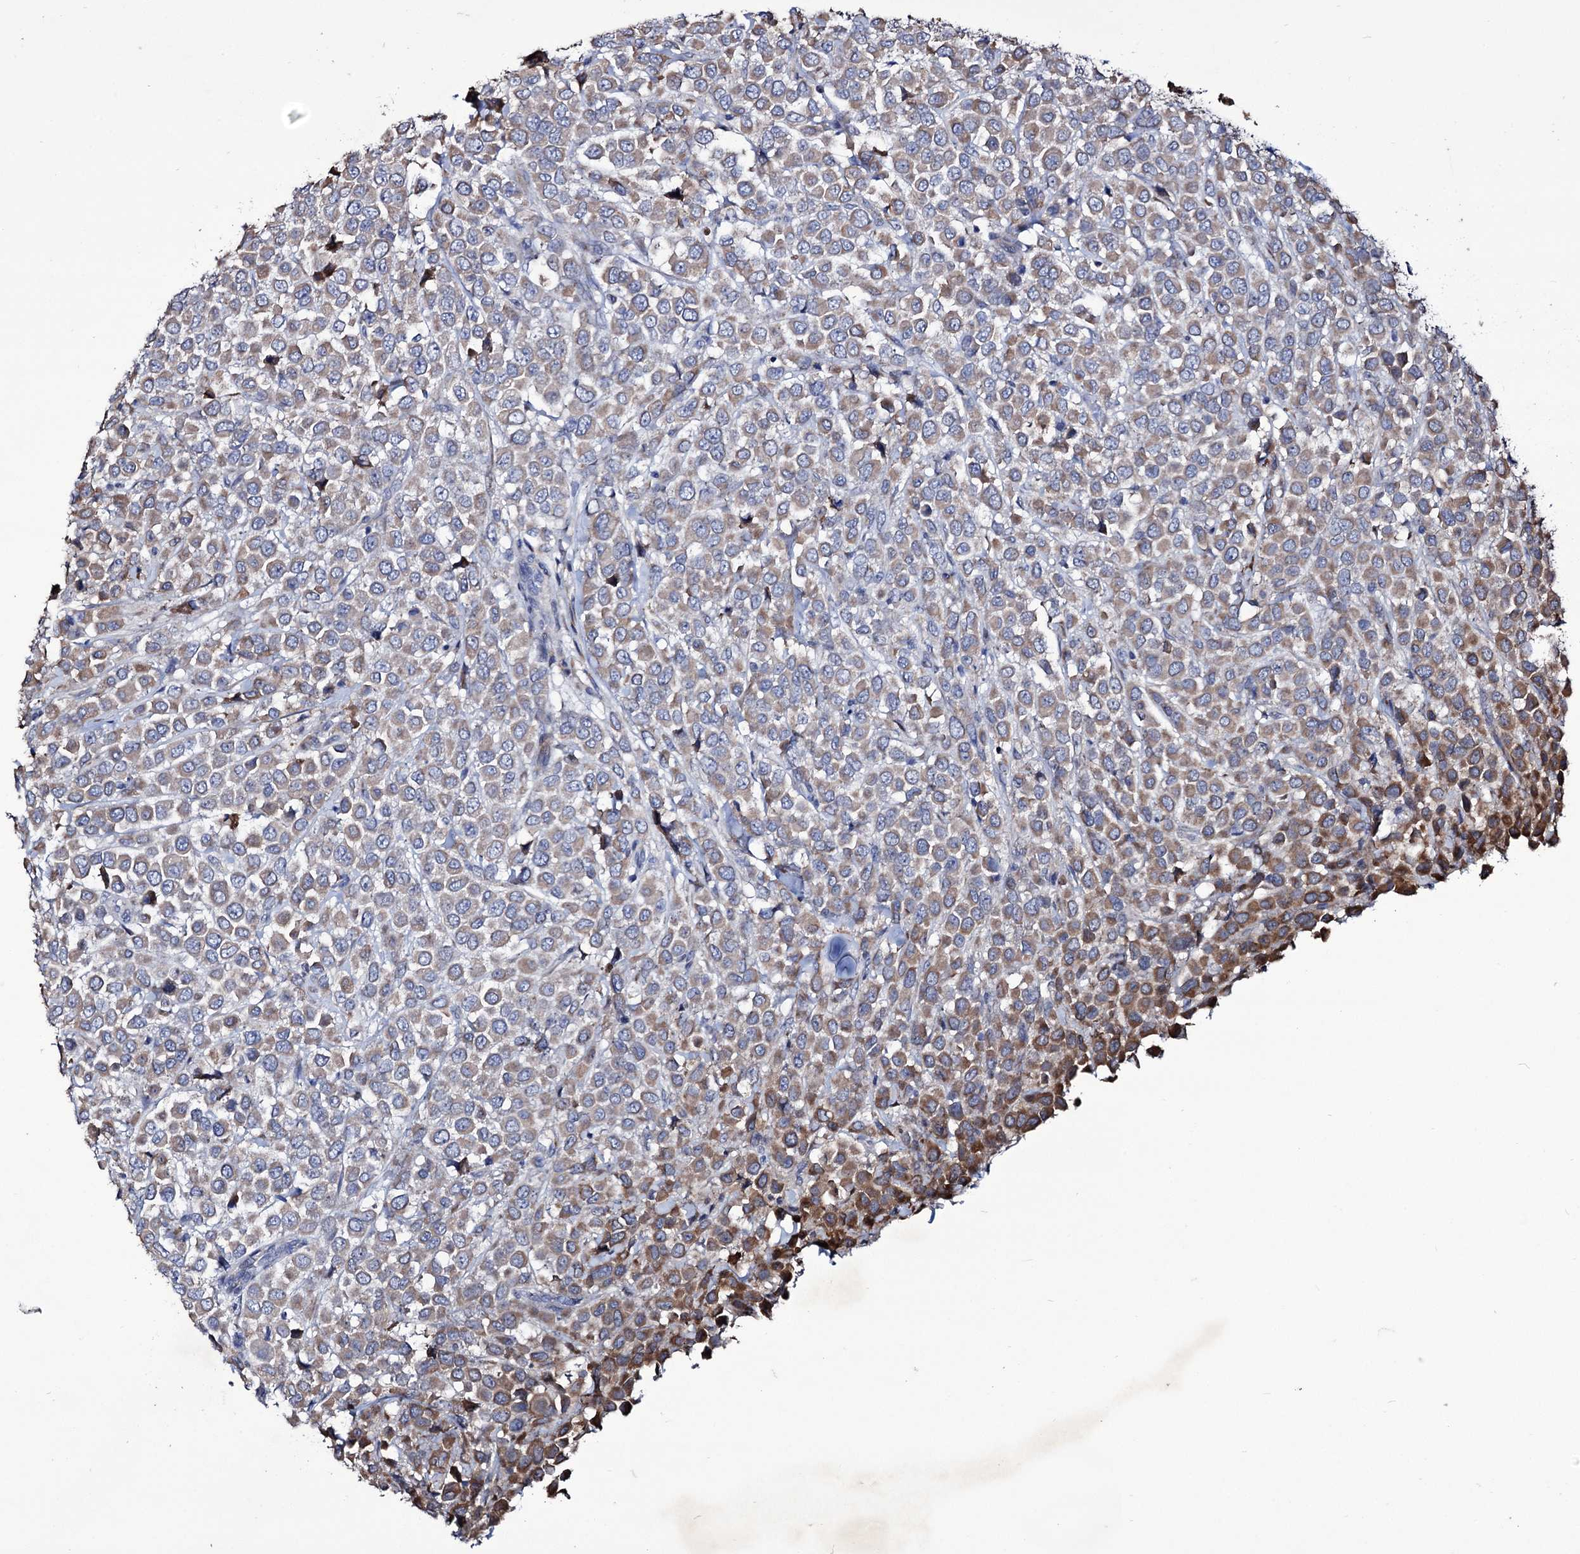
{"staining": {"intensity": "moderate", "quantity": "25%-75%", "location": "cytoplasmic/membranous"}, "tissue": "breast cancer", "cell_type": "Tumor cells", "image_type": "cancer", "snomed": [{"axis": "morphology", "description": "Duct carcinoma"}, {"axis": "topography", "description": "Breast"}], "caption": "Breast infiltrating ductal carcinoma tissue reveals moderate cytoplasmic/membranous expression in about 25%-75% of tumor cells, visualized by immunohistochemistry. (DAB (3,3'-diaminobenzidine) = brown stain, brightfield microscopy at high magnification).", "gene": "TUBGCP5", "patient": {"sex": "female", "age": 61}}